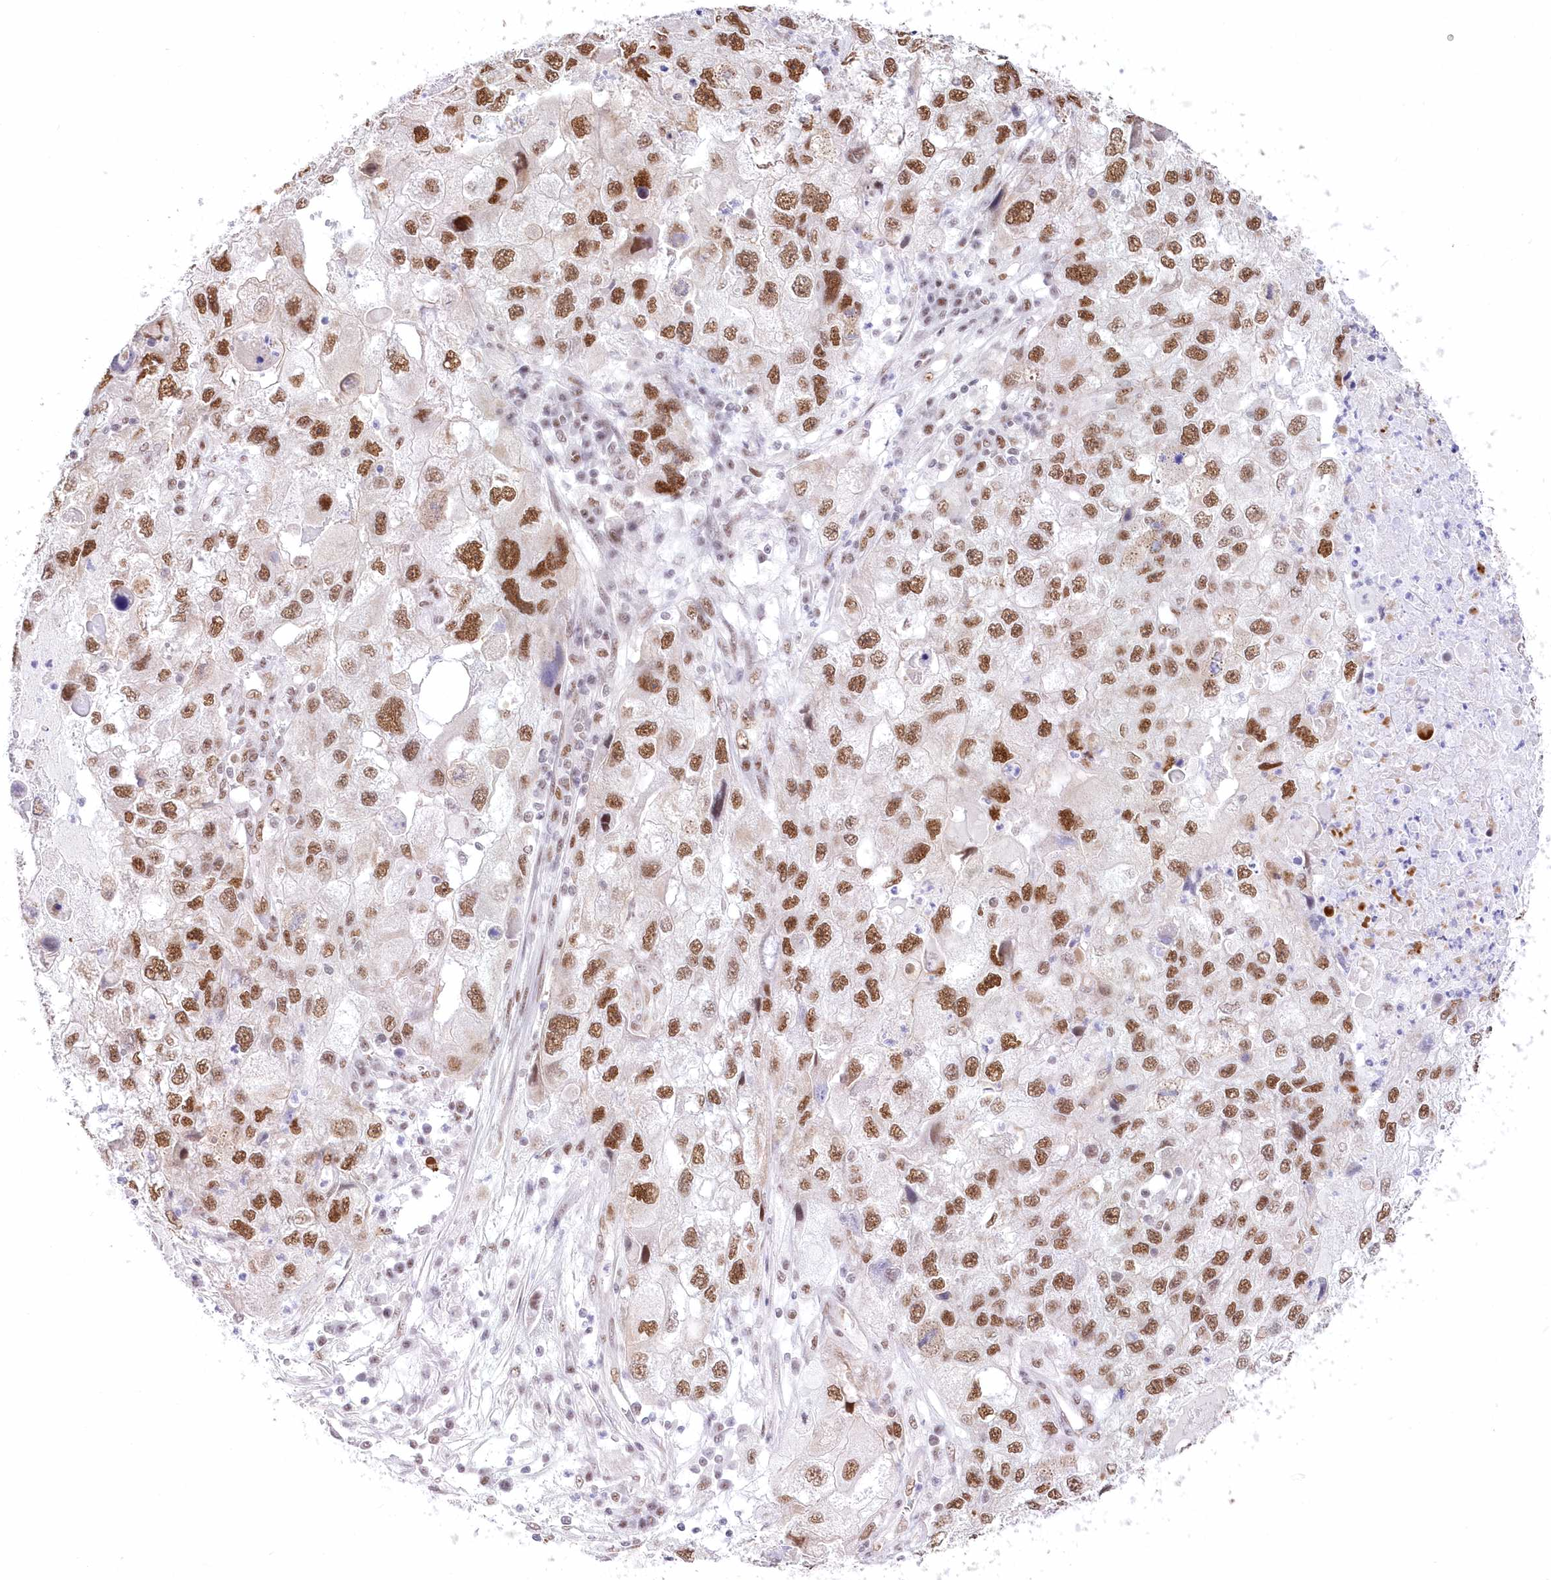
{"staining": {"intensity": "moderate", "quantity": ">75%", "location": "nuclear"}, "tissue": "endometrial cancer", "cell_type": "Tumor cells", "image_type": "cancer", "snomed": [{"axis": "morphology", "description": "Adenocarcinoma, NOS"}, {"axis": "topography", "description": "Endometrium"}], "caption": "Endometrial cancer (adenocarcinoma) stained for a protein exhibits moderate nuclear positivity in tumor cells. Using DAB (brown) and hematoxylin (blue) stains, captured at high magnification using brightfield microscopy.", "gene": "NSUN2", "patient": {"sex": "female", "age": 49}}